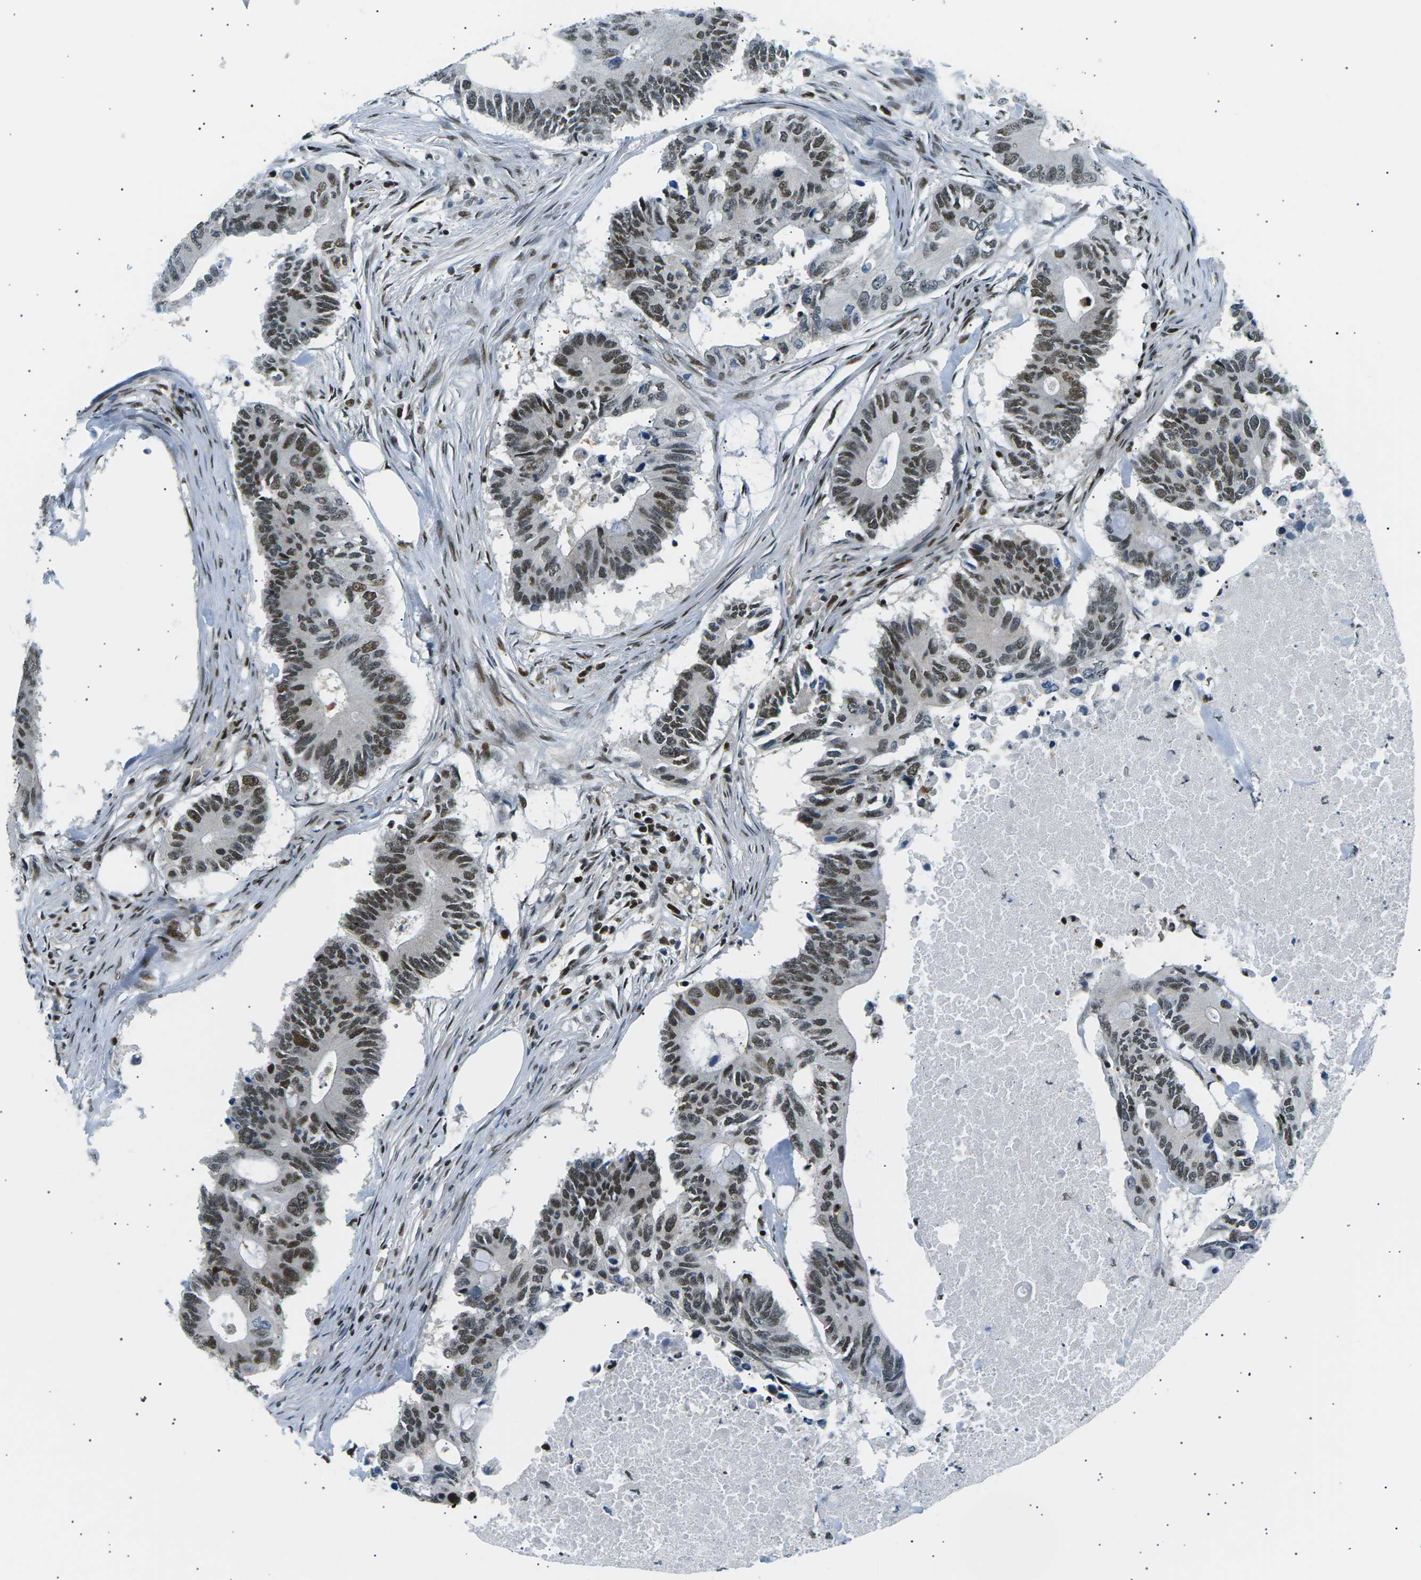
{"staining": {"intensity": "moderate", "quantity": ">75%", "location": "nuclear"}, "tissue": "colorectal cancer", "cell_type": "Tumor cells", "image_type": "cancer", "snomed": [{"axis": "morphology", "description": "Adenocarcinoma, NOS"}, {"axis": "topography", "description": "Colon"}], "caption": "Immunohistochemistry (IHC) staining of adenocarcinoma (colorectal), which demonstrates medium levels of moderate nuclear expression in about >75% of tumor cells indicating moderate nuclear protein expression. The staining was performed using DAB (3,3'-diaminobenzidine) (brown) for protein detection and nuclei were counterstained in hematoxylin (blue).", "gene": "RPA2", "patient": {"sex": "male", "age": 71}}